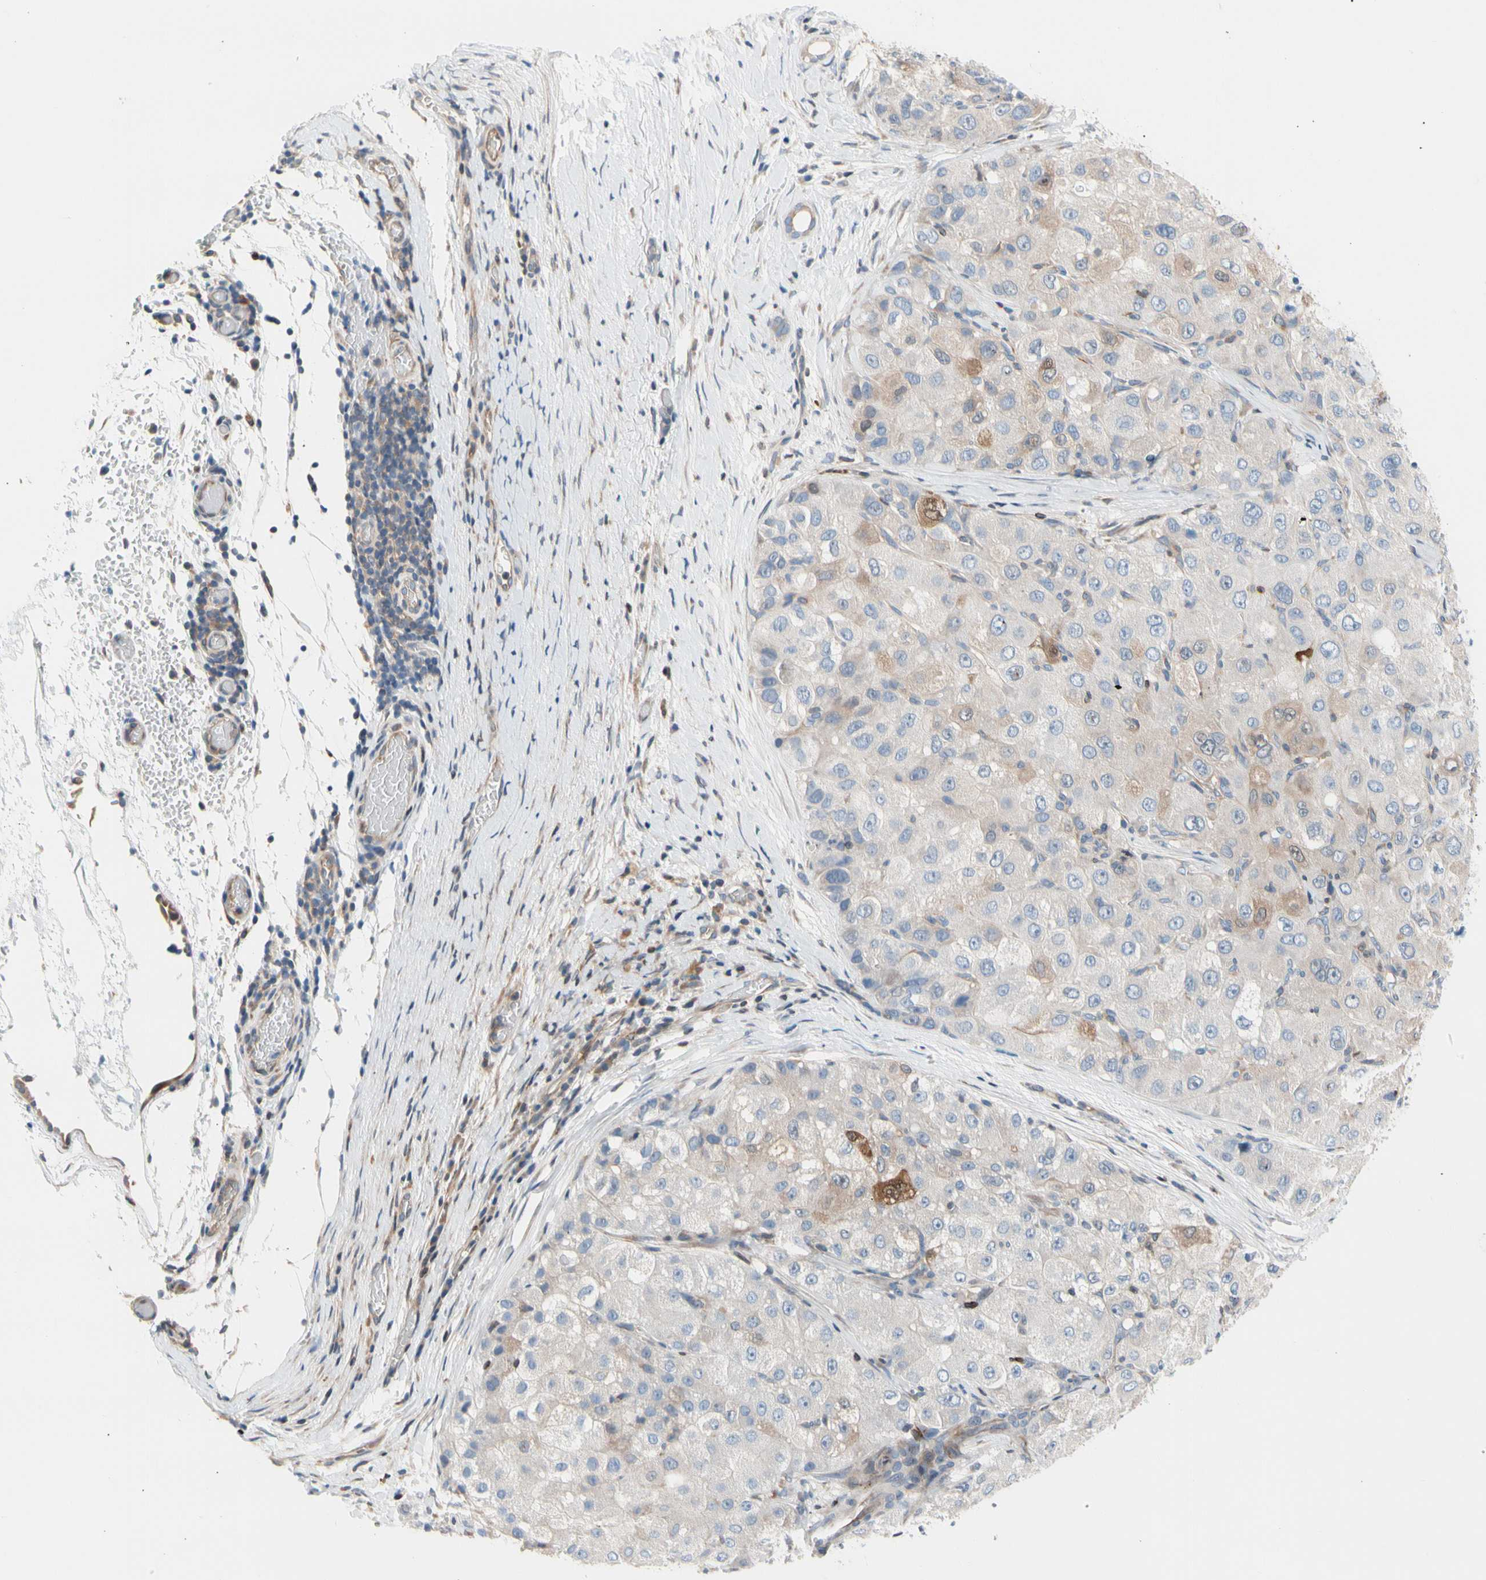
{"staining": {"intensity": "weak", "quantity": "<25%", "location": "cytoplasmic/membranous"}, "tissue": "liver cancer", "cell_type": "Tumor cells", "image_type": "cancer", "snomed": [{"axis": "morphology", "description": "Carcinoma, Hepatocellular, NOS"}, {"axis": "topography", "description": "Liver"}], "caption": "Photomicrograph shows no significant protein expression in tumor cells of liver hepatocellular carcinoma.", "gene": "MAP3K3", "patient": {"sex": "male", "age": 80}}